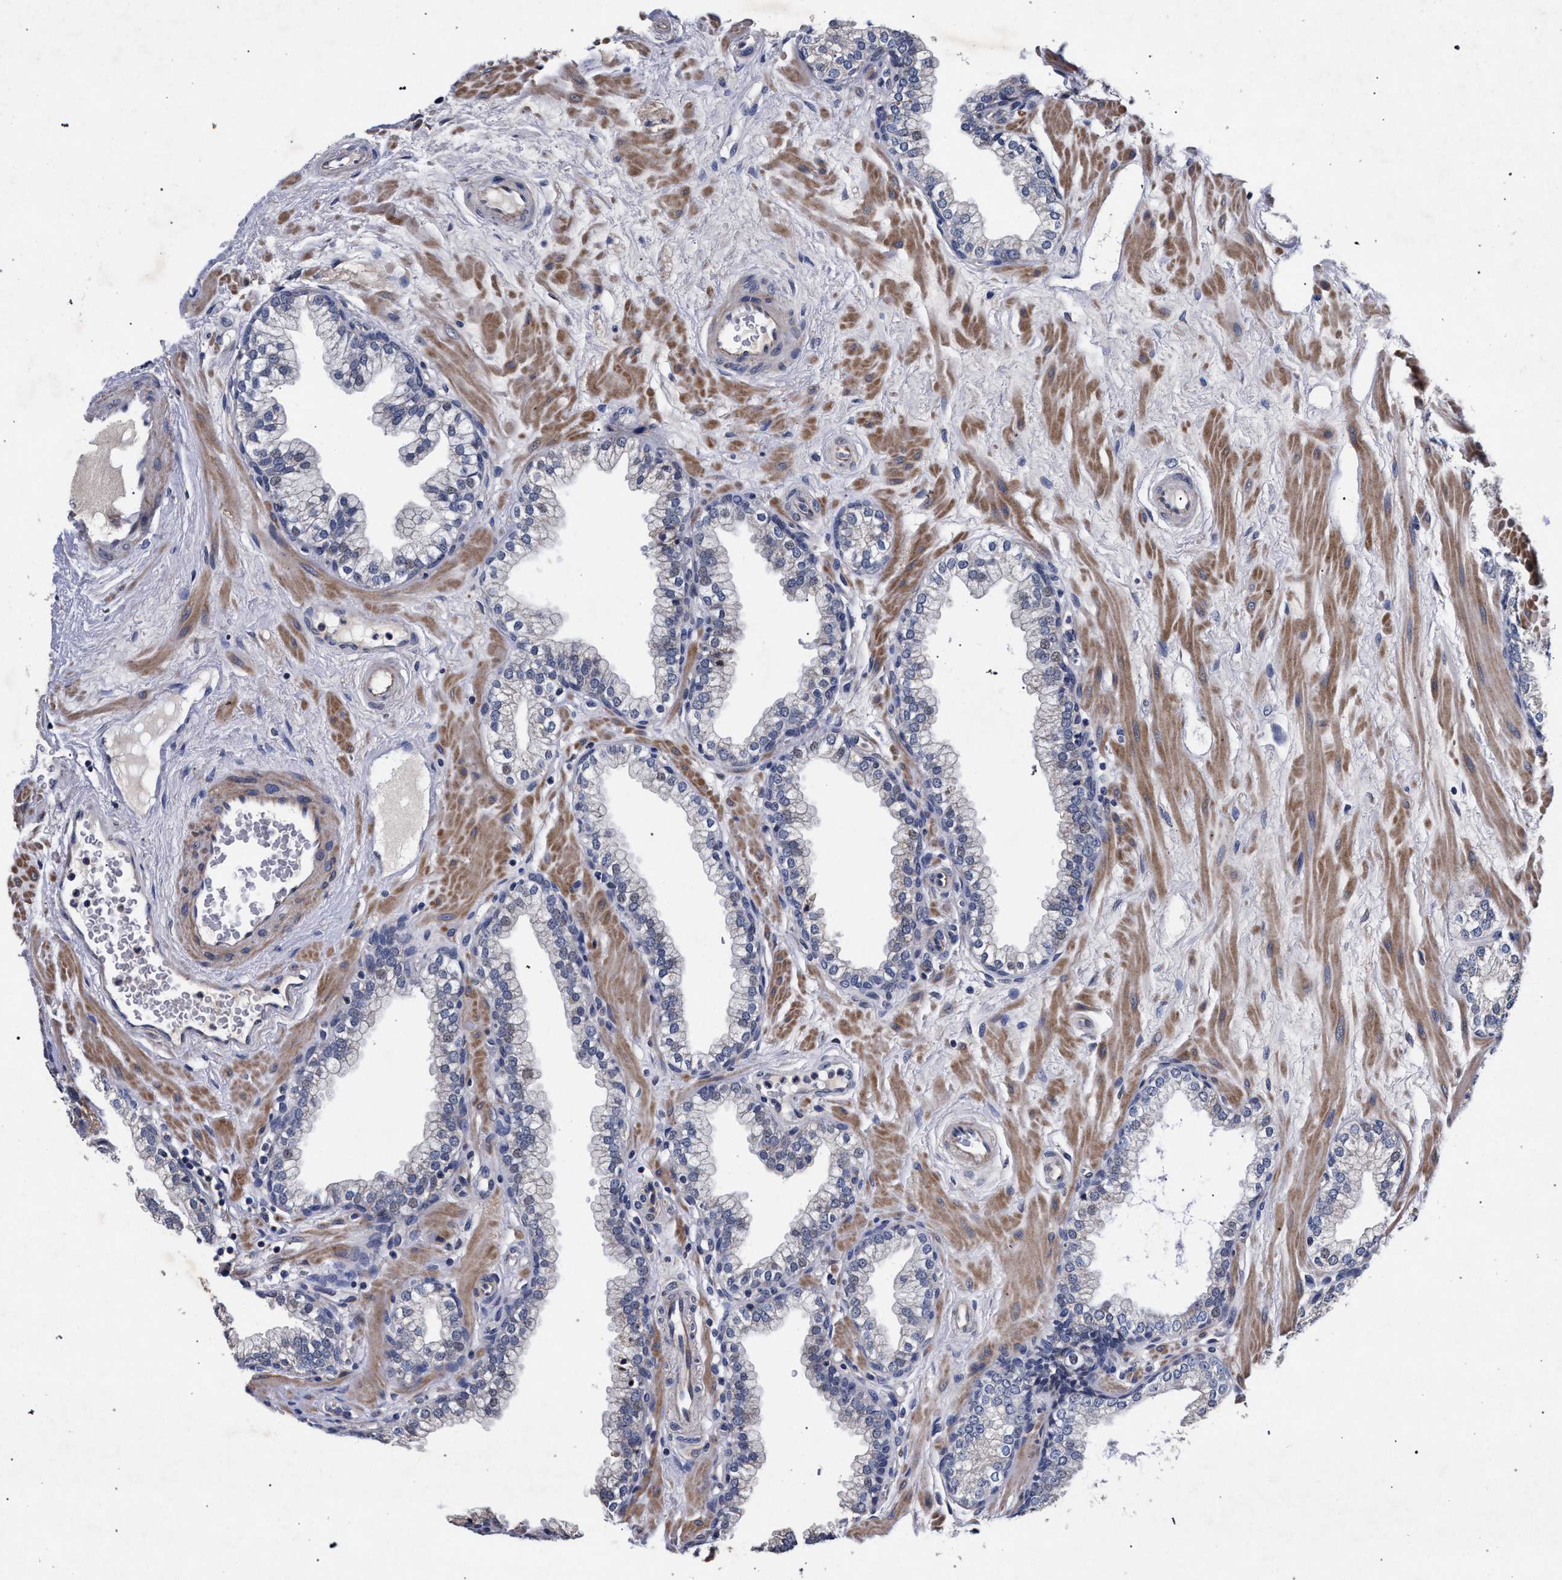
{"staining": {"intensity": "negative", "quantity": "none", "location": "none"}, "tissue": "prostate", "cell_type": "Glandular cells", "image_type": "normal", "snomed": [{"axis": "morphology", "description": "Normal tissue, NOS"}, {"axis": "morphology", "description": "Urothelial carcinoma, Low grade"}, {"axis": "topography", "description": "Urinary bladder"}, {"axis": "topography", "description": "Prostate"}], "caption": "High magnification brightfield microscopy of unremarkable prostate stained with DAB (brown) and counterstained with hematoxylin (blue): glandular cells show no significant positivity. Brightfield microscopy of IHC stained with DAB (brown) and hematoxylin (blue), captured at high magnification.", "gene": "CFAP95", "patient": {"sex": "male", "age": 60}}